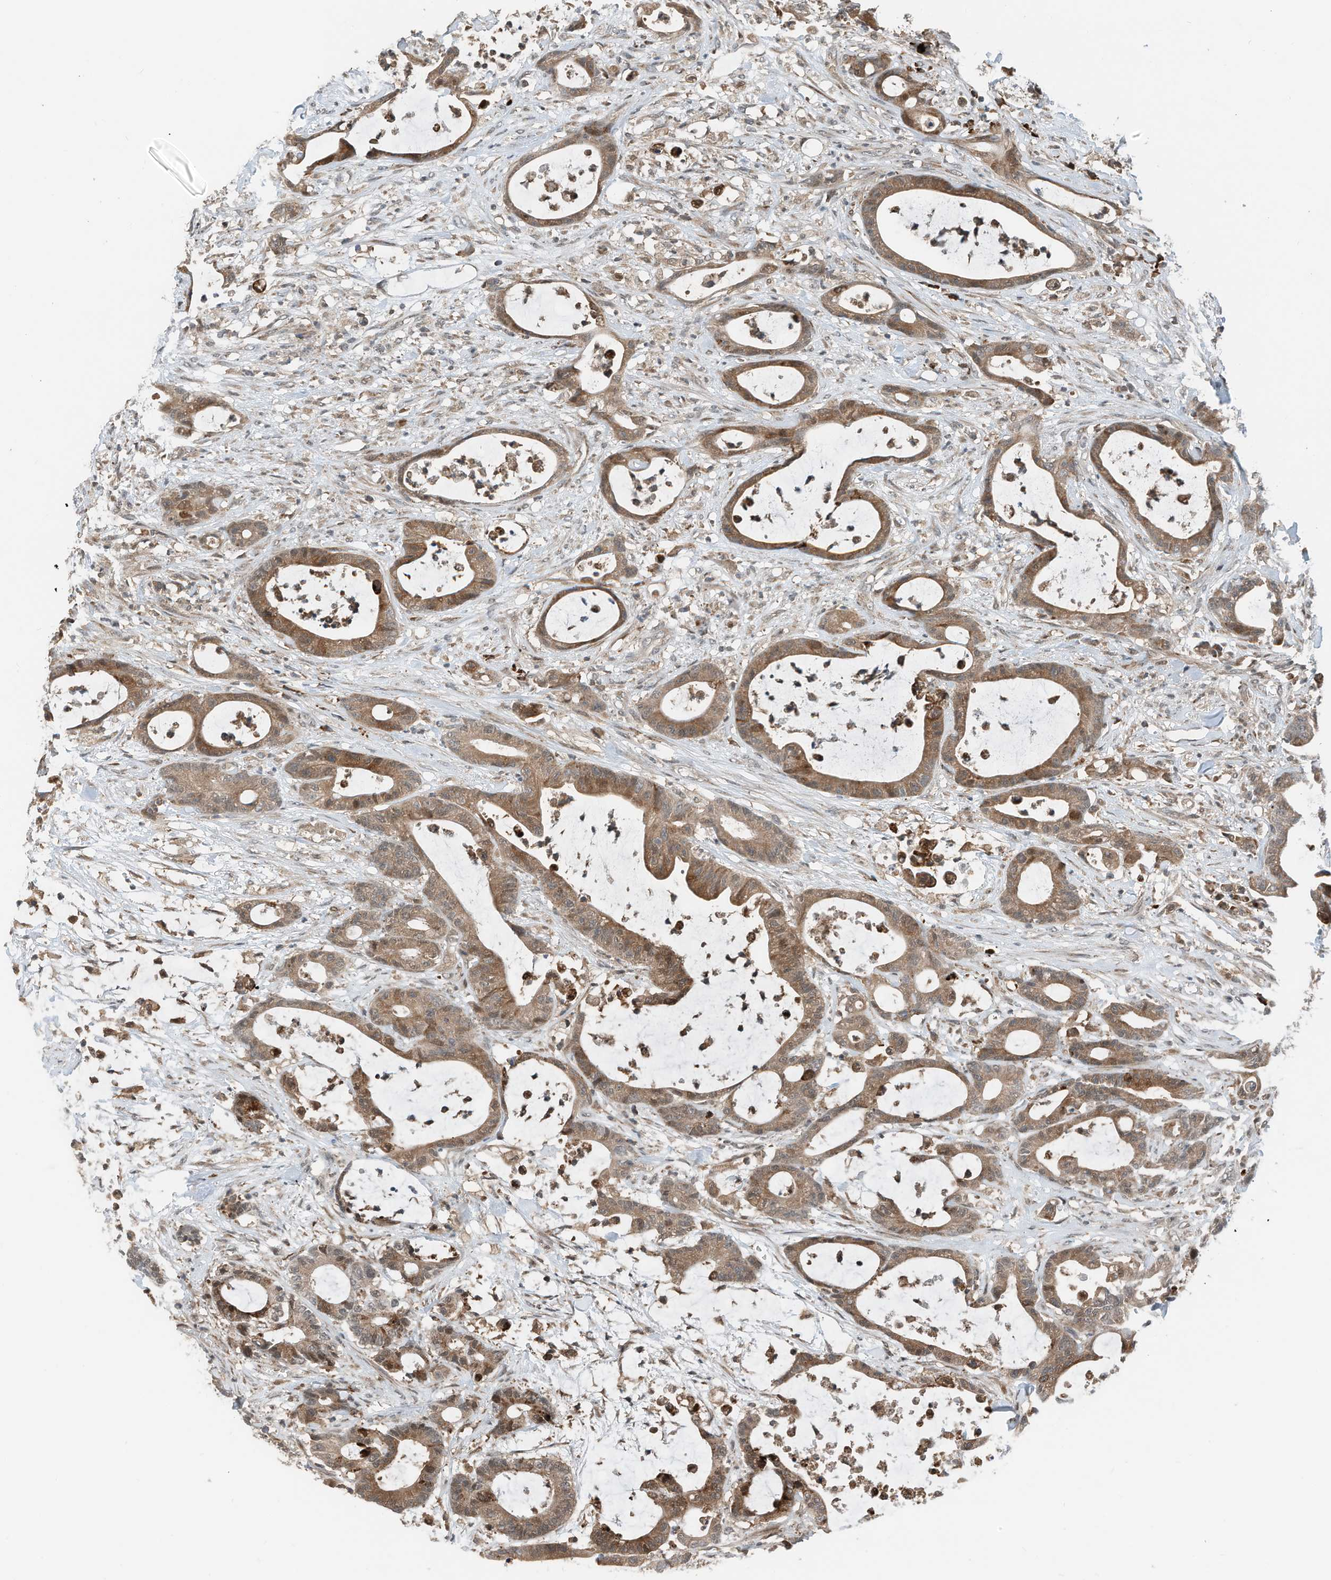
{"staining": {"intensity": "moderate", "quantity": ">75%", "location": "cytoplasmic/membranous"}, "tissue": "colorectal cancer", "cell_type": "Tumor cells", "image_type": "cancer", "snomed": [{"axis": "morphology", "description": "Adenocarcinoma, NOS"}, {"axis": "topography", "description": "Colon"}], "caption": "Immunohistochemistry (IHC) of adenocarcinoma (colorectal) demonstrates medium levels of moderate cytoplasmic/membranous expression in approximately >75% of tumor cells. (IHC, brightfield microscopy, high magnification).", "gene": "RMND1", "patient": {"sex": "female", "age": 84}}